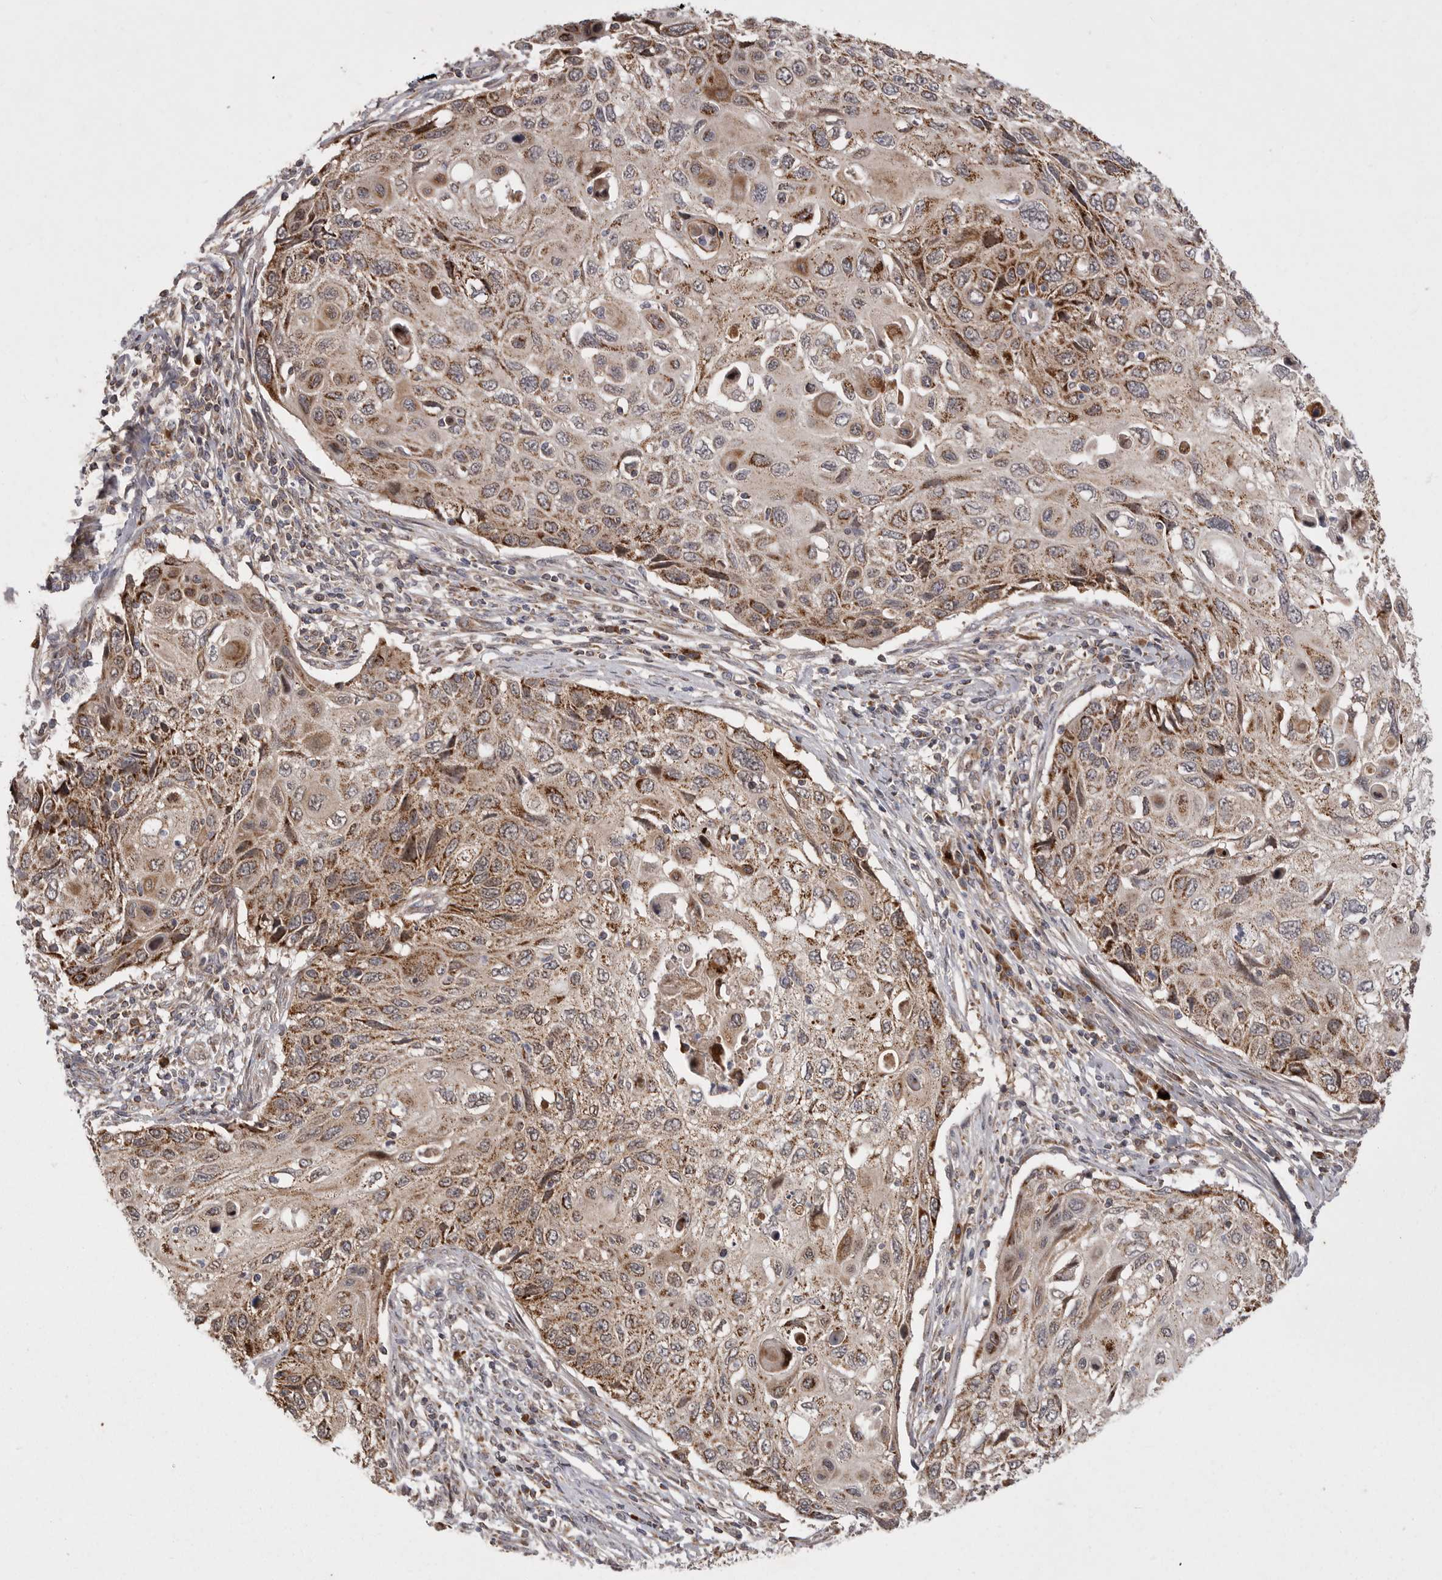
{"staining": {"intensity": "moderate", "quantity": ">75%", "location": "cytoplasmic/membranous"}, "tissue": "cervical cancer", "cell_type": "Tumor cells", "image_type": "cancer", "snomed": [{"axis": "morphology", "description": "Squamous cell carcinoma, NOS"}, {"axis": "topography", "description": "Cervix"}], "caption": "Immunohistochemistry of human squamous cell carcinoma (cervical) shows medium levels of moderate cytoplasmic/membranous staining in approximately >75% of tumor cells.", "gene": "KYAT3", "patient": {"sex": "female", "age": 70}}